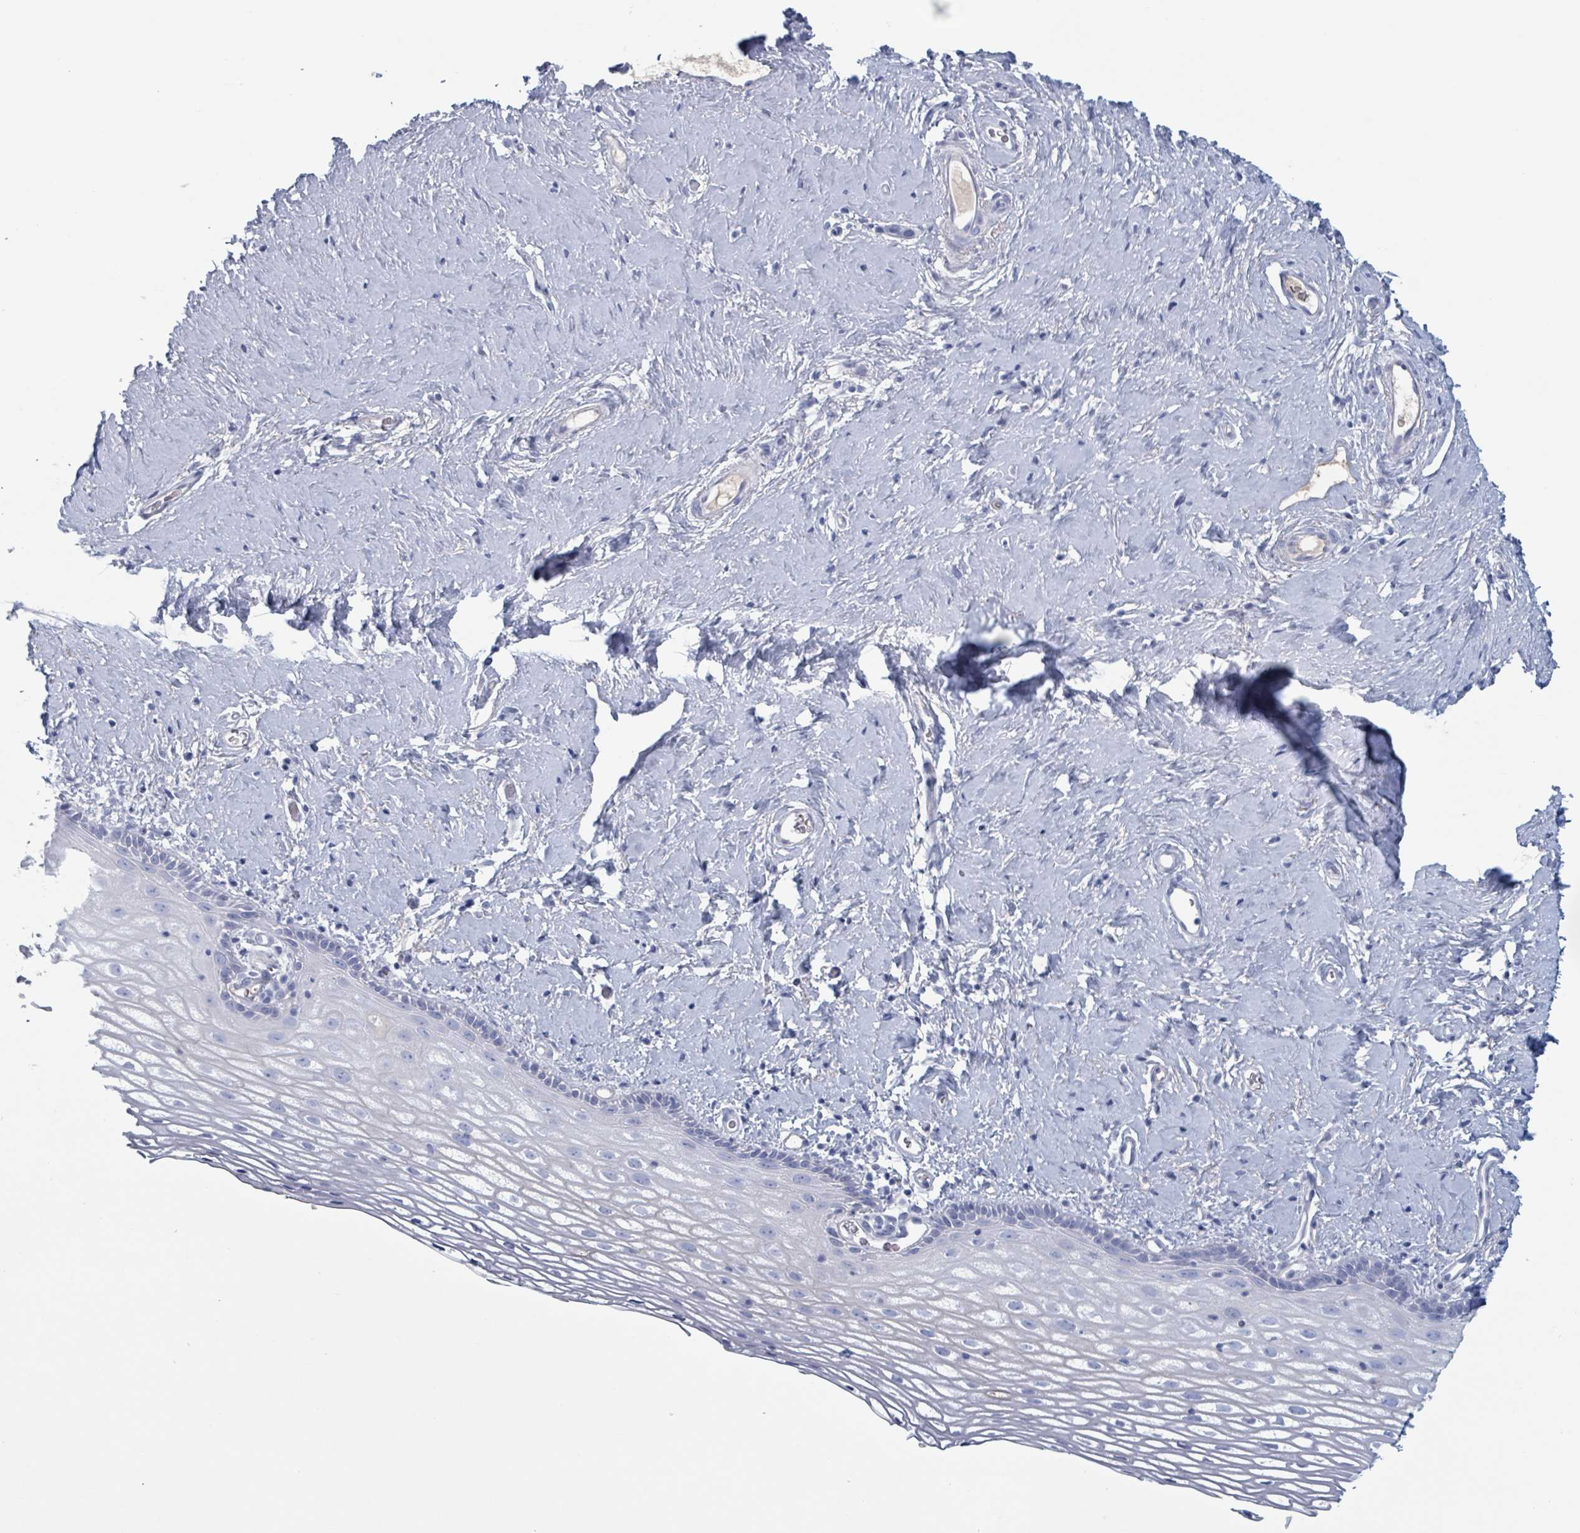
{"staining": {"intensity": "negative", "quantity": "none", "location": "none"}, "tissue": "vagina", "cell_type": "Squamous epithelial cells", "image_type": "normal", "snomed": [{"axis": "morphology", "description": "Normal tissue, NOS"}, {"axis": "morphology", "description": "Adenocarcinoma, NOS"}, {"axis": "topography", "description": "Rectum"}, {"axis": "topography", "description": "Vagina"}], "caption": "Immunohistochemistry histopathology image of unremarkable human vagina stained for a protein (brown), which reveals no staining in squamous epithelial cells.", "gene": "KLK4", "patient": {"sex": "female", "age": 71}}